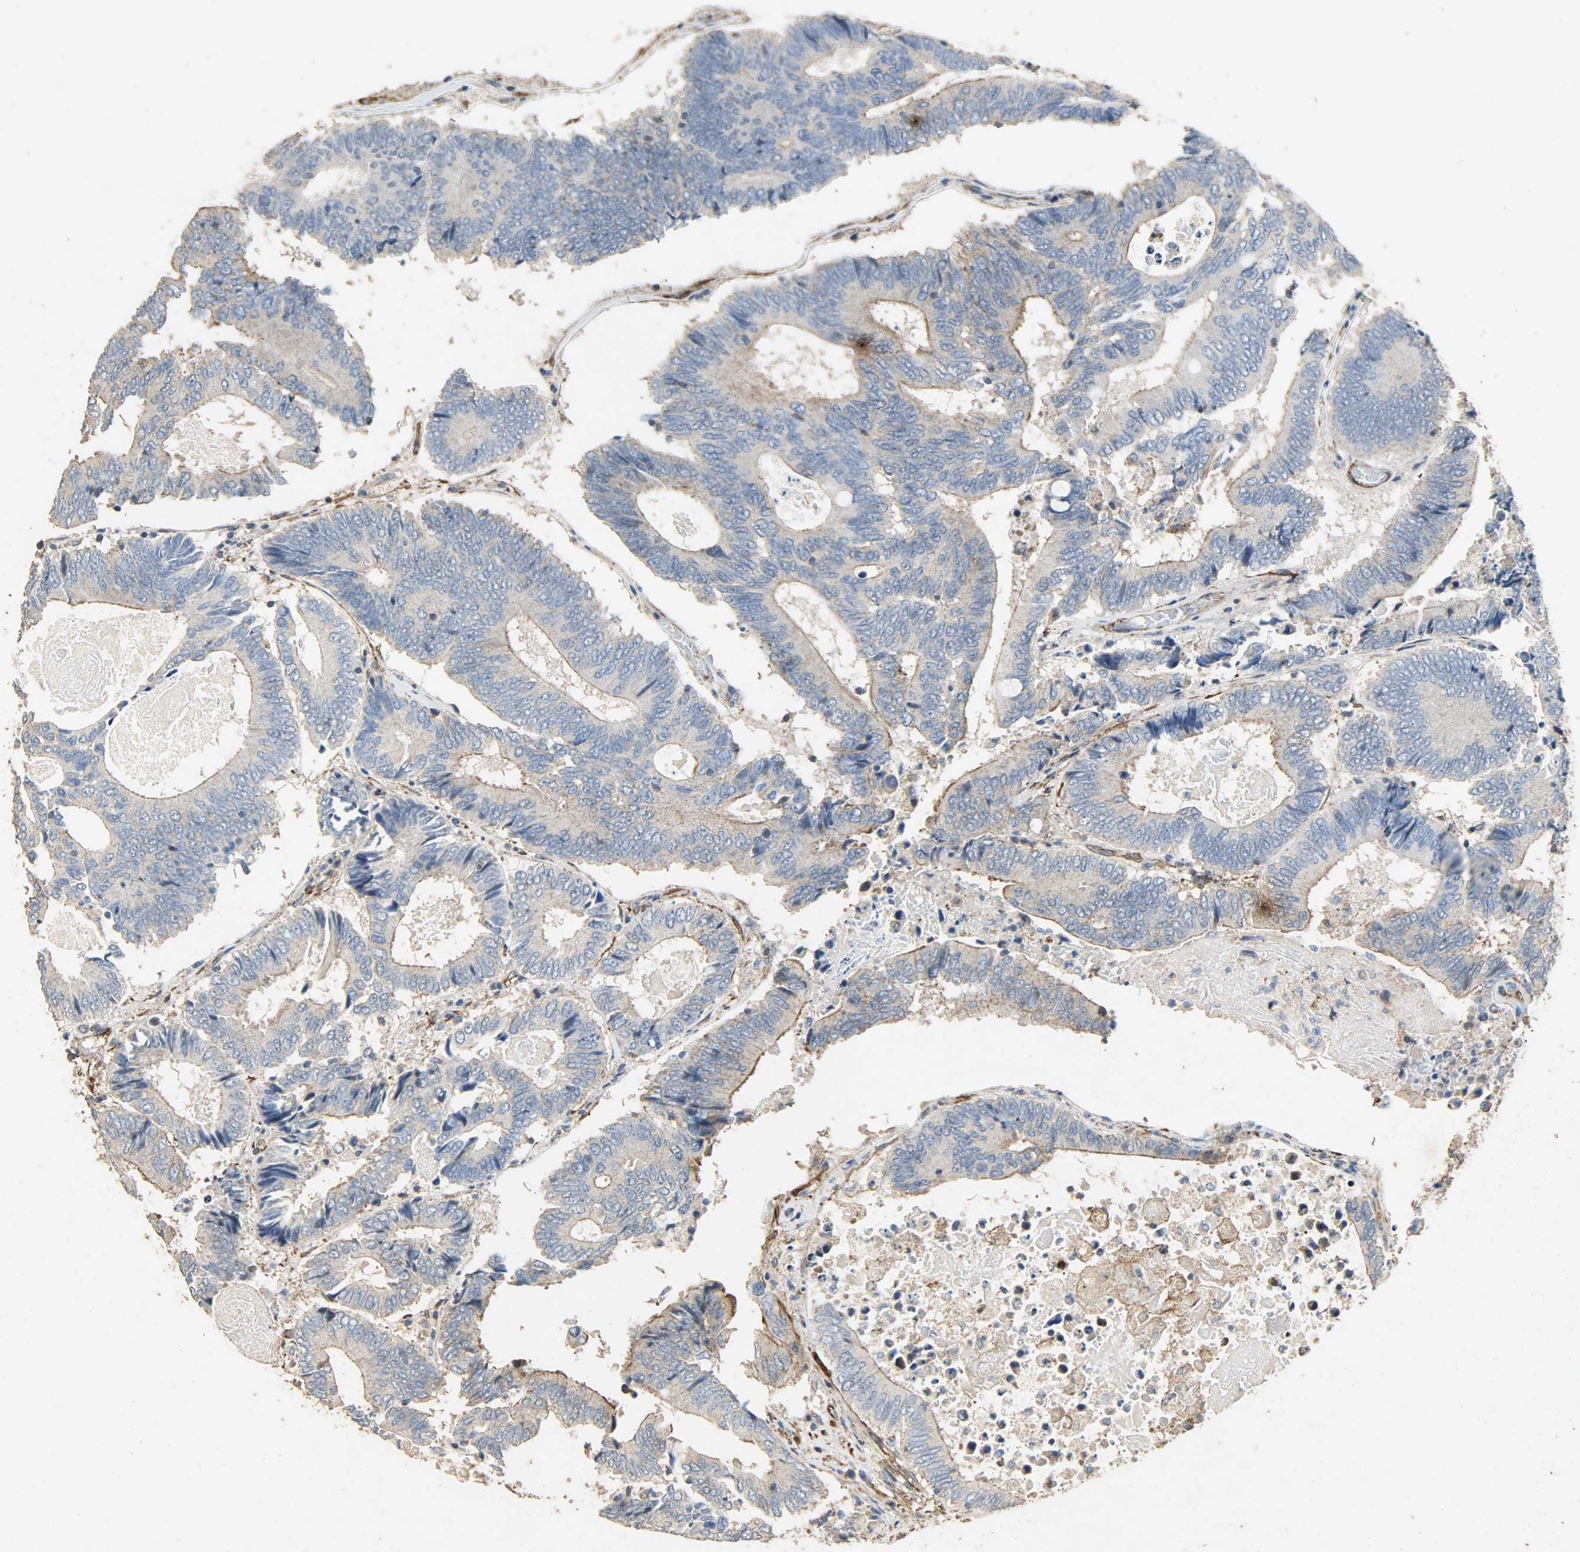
{"staining": {"intensity": "negative", "quantity": "none", "location": "none"}, "tissue": "colorectal cancer", "cell_type": "Tumor cells", "image_type": "cancer", "snomed": [{"axis": "morphology", "description": "Adenocarcinoma, NOS"}, {"axis": "topography", "description": "Colon"}], "caption": "This is a micrograph of immunohistochemistry staining of adenocarcinoma (colorectal), which shows no expression in tumor cells.", "gene": "TPM4", "patient": {"sex": "female", "age": 78}}